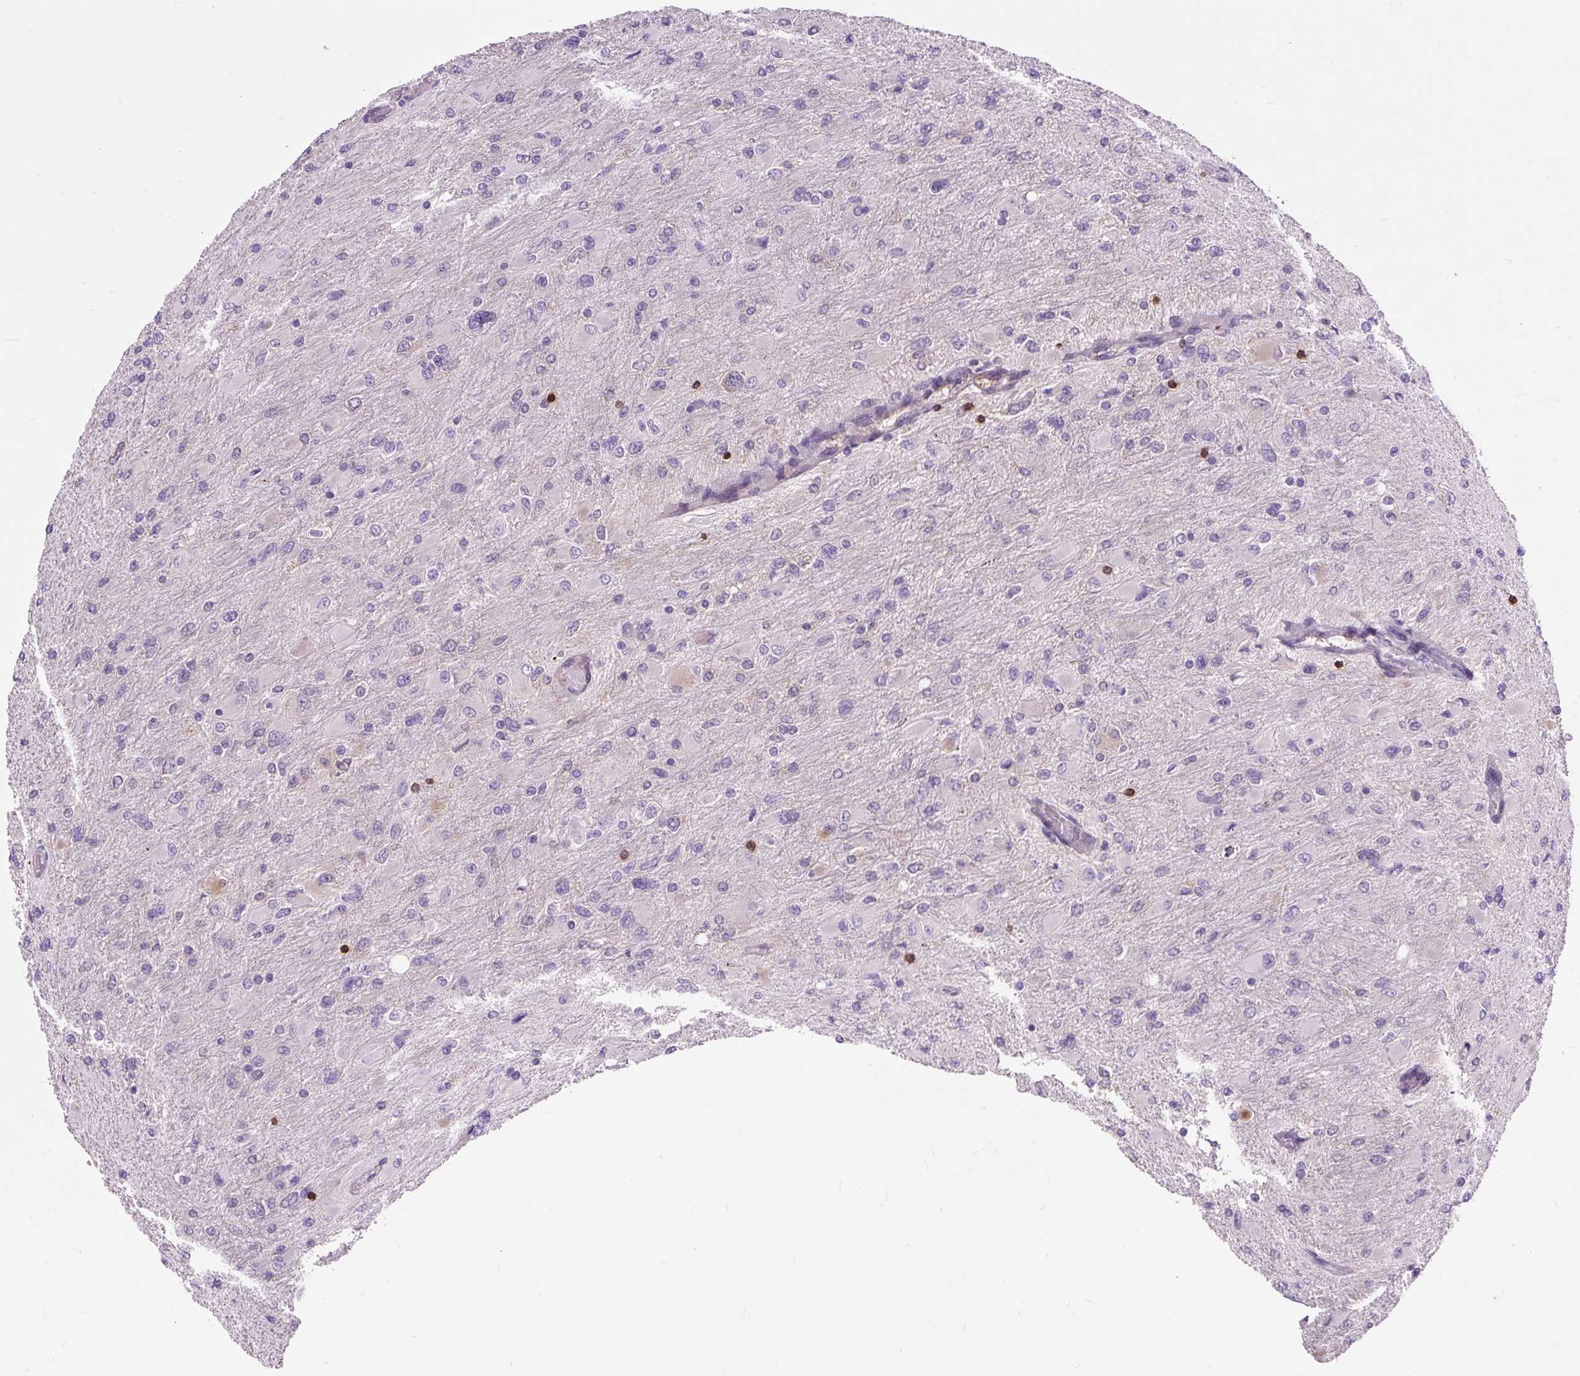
{"staining": {"intensity": "weak", "quantity": "<25%", "location": "cytoplasmic/membranous"}, "tissue": "glioma", "cell_type": "Tumor cells", "image_type": "cancer", "snomed": [{"axis": "morphology", "description": "Glioma, malignant, High grade"}, {"axis": "topography", "description": "Cerebral cortex"}], "caption": "The photomicrograph reveals no staining of tumor cells in high-grade glioma (malignant).", "gene": "CISD3", "patient": {"sex": "female", "age": 36}}